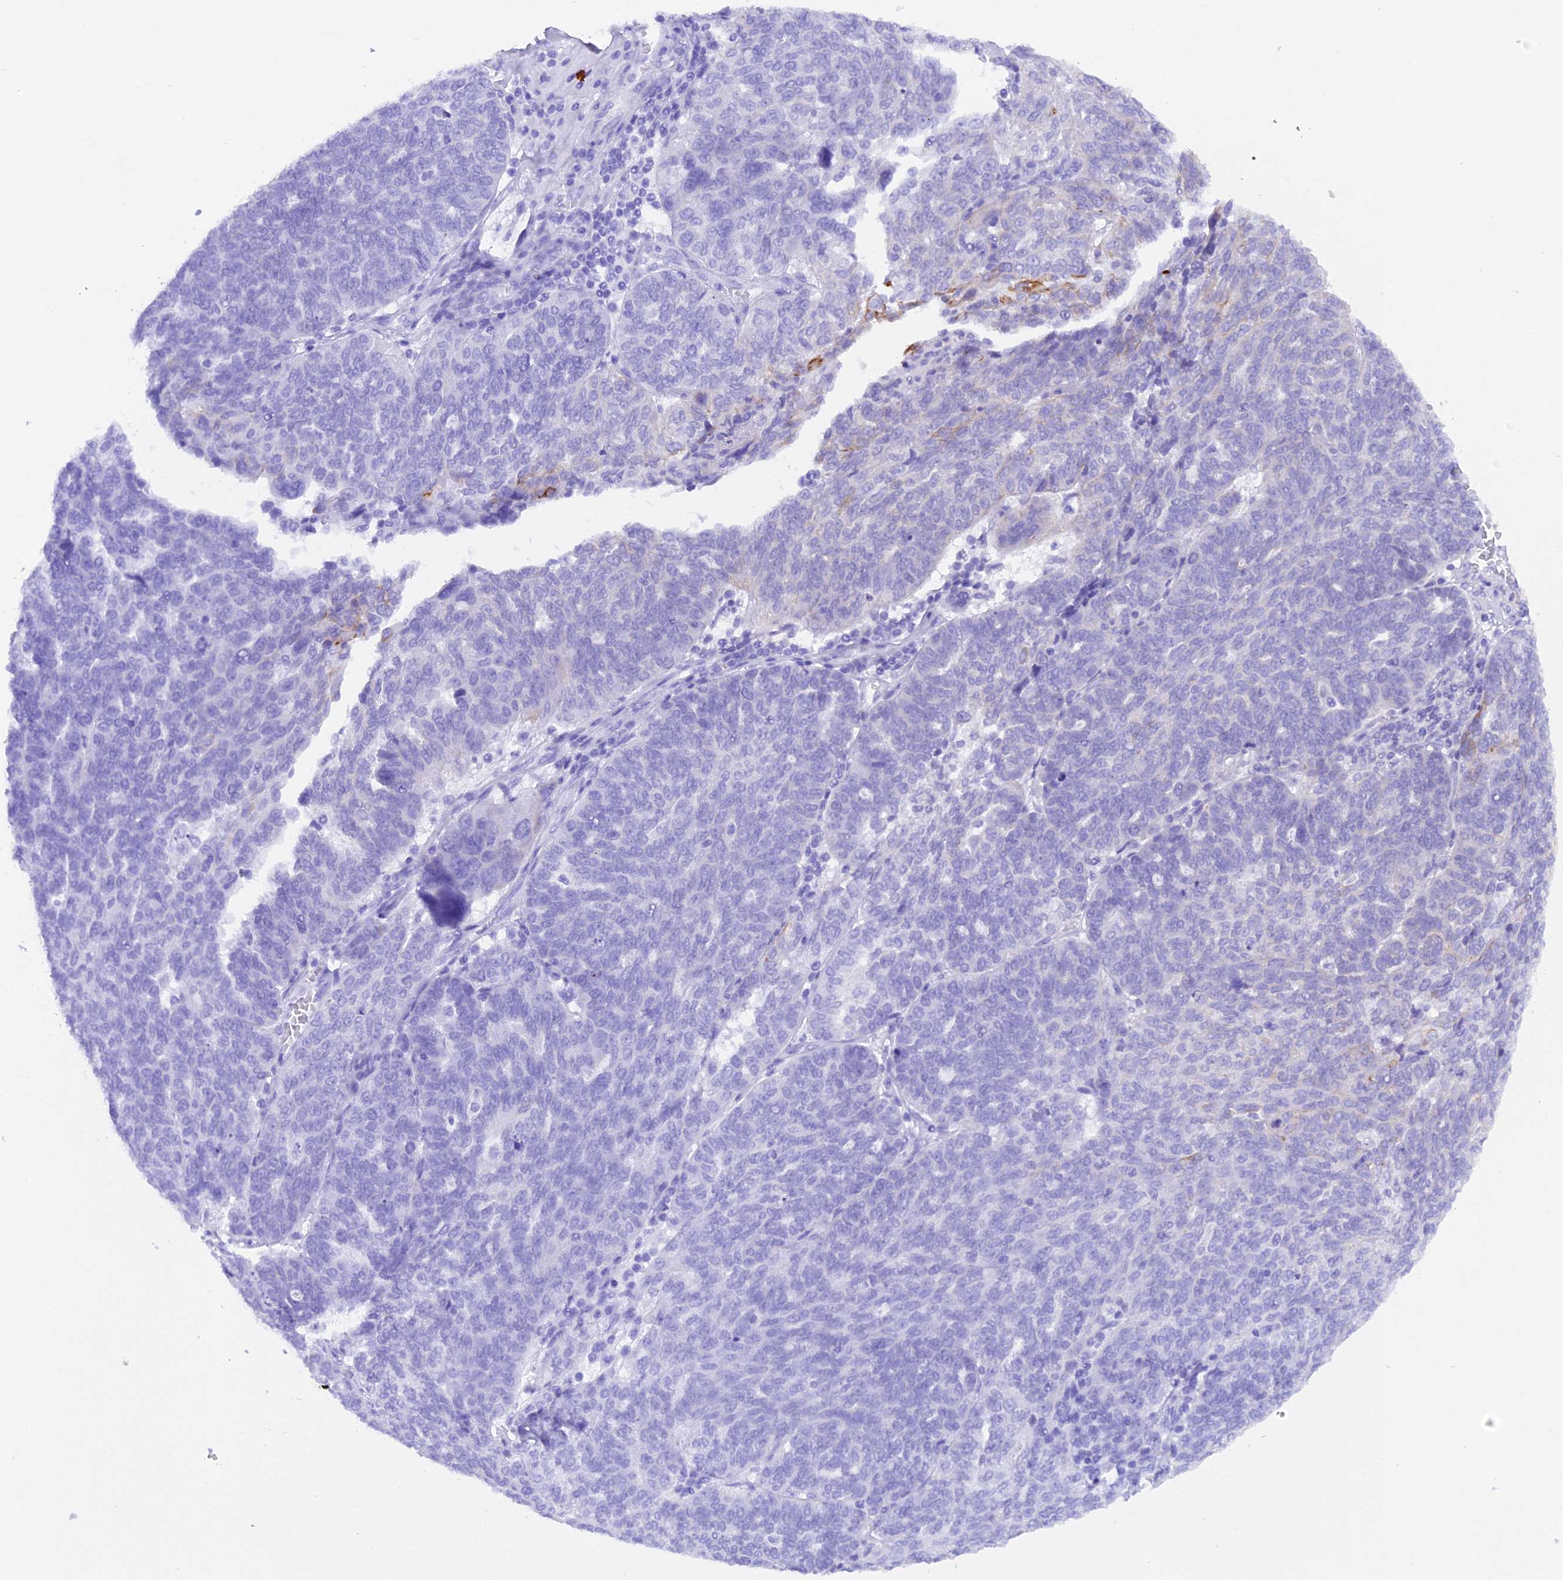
{"staining": {"intensity": "negative", "quantity": "none", "location": "none"}, "tissue": "ovarian cancer", "cell_type": "Tumor cells", "image_type": "cancer", "snomed": [{"axis": "morphology", "description": "Cystadenocarcinoma, serous, NOS"}, {"axis": "topography", "description": "Ovary"}], "caption": "A histopathology image of ovarian serous cystadenocarcinoma stained for a protein exhibits no brown staining in tumor cells.", "gene": "PKIA", "patient": {"sex": "female", "age": 59}}